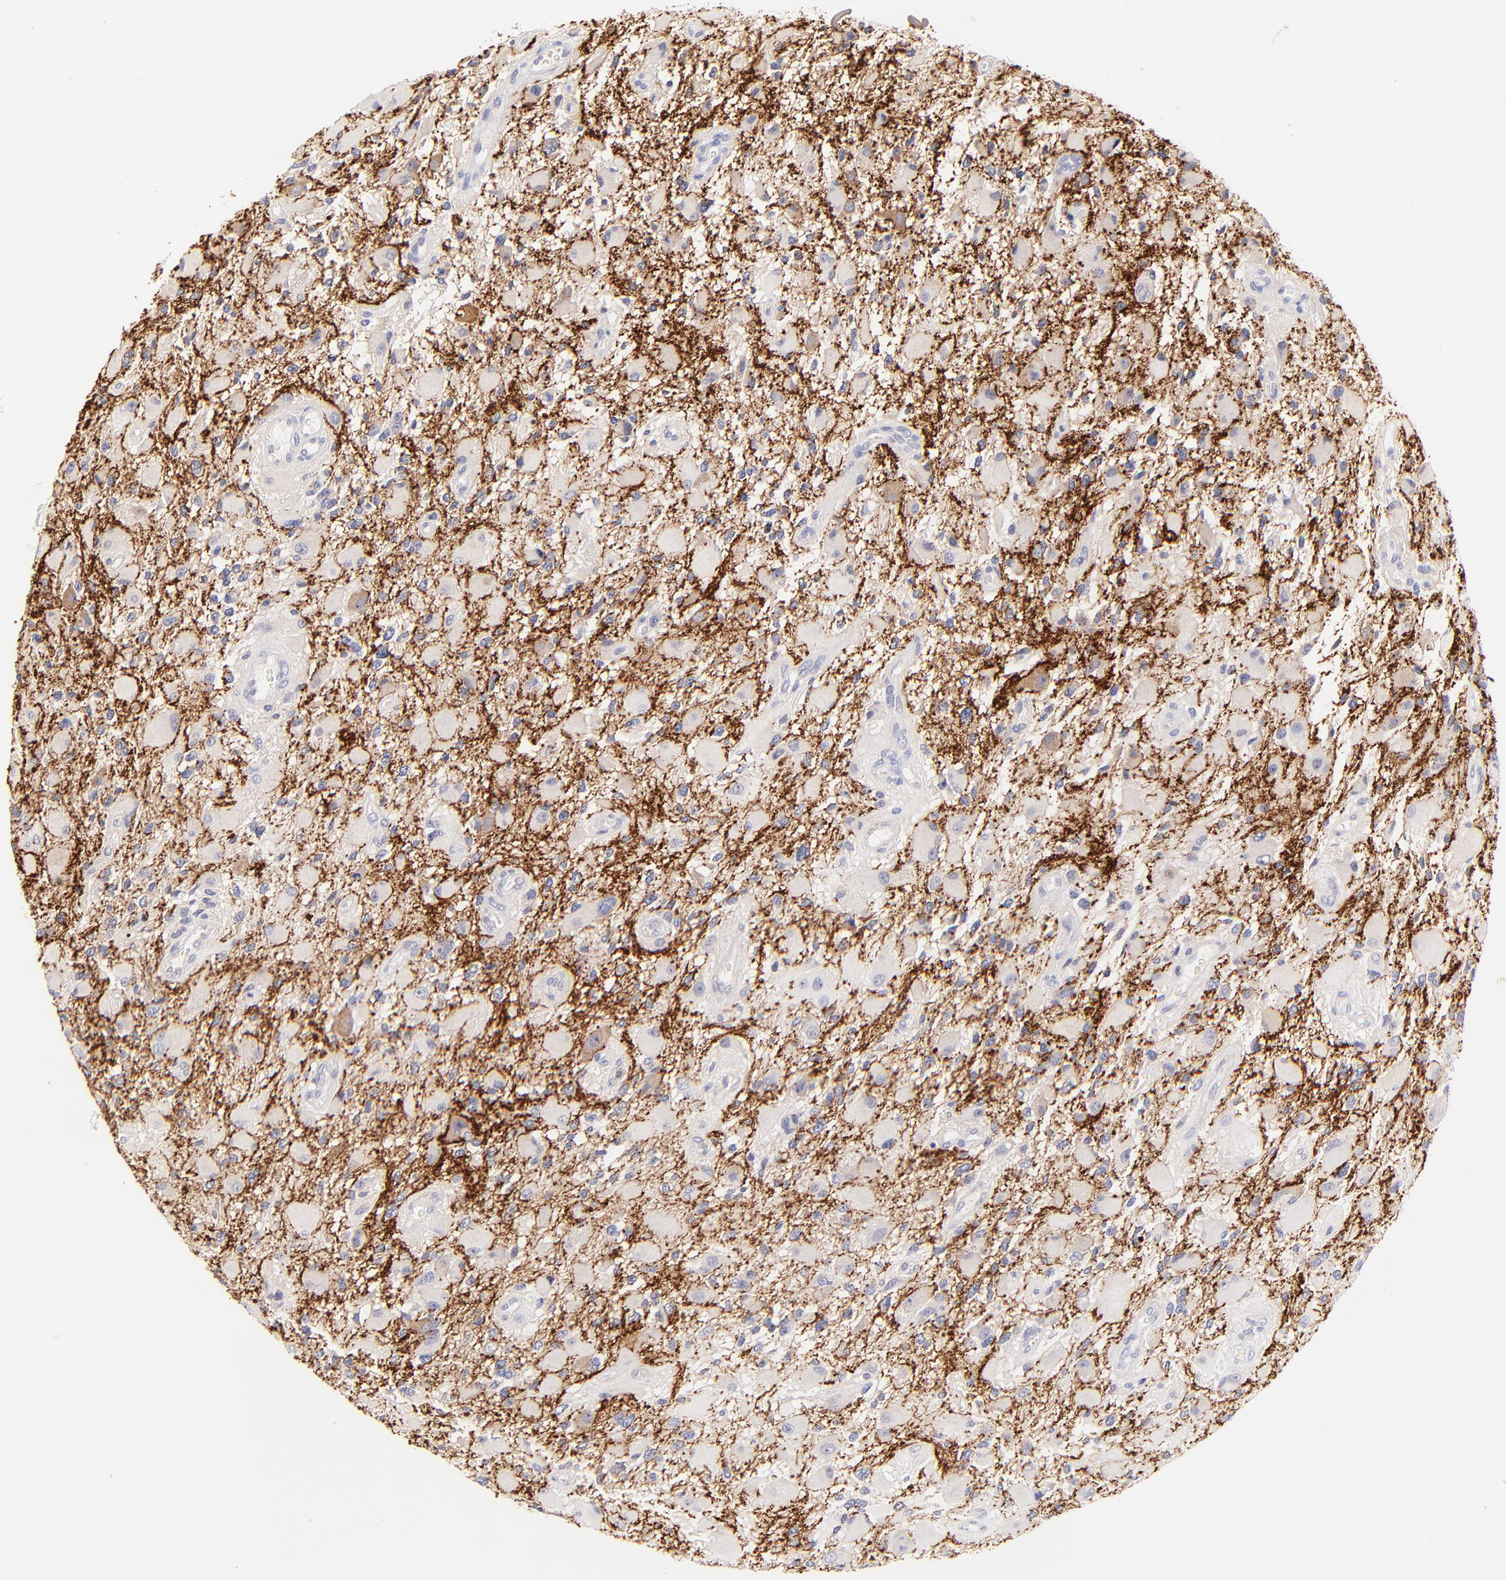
{"staining": {"intensity": "negative", "quantity": "none", "location": "none"}, "tissue": "glioma", "cell_type": "Tumor cells", "image_type": "cancer", "snomed": [{"axis": "morphology", "description": "Glioma, malignant, High grade"}, {"axis": "topography", "description": "Brain"}], "caption": "There is no significant expression in tumor cells of glioma. (Brightfield microscopy of DAB (3,3'-diaminobenzidine) IHC at high magnification).", "gene": "RAB3A", "patient": {"sex": "female", "age": 60}}